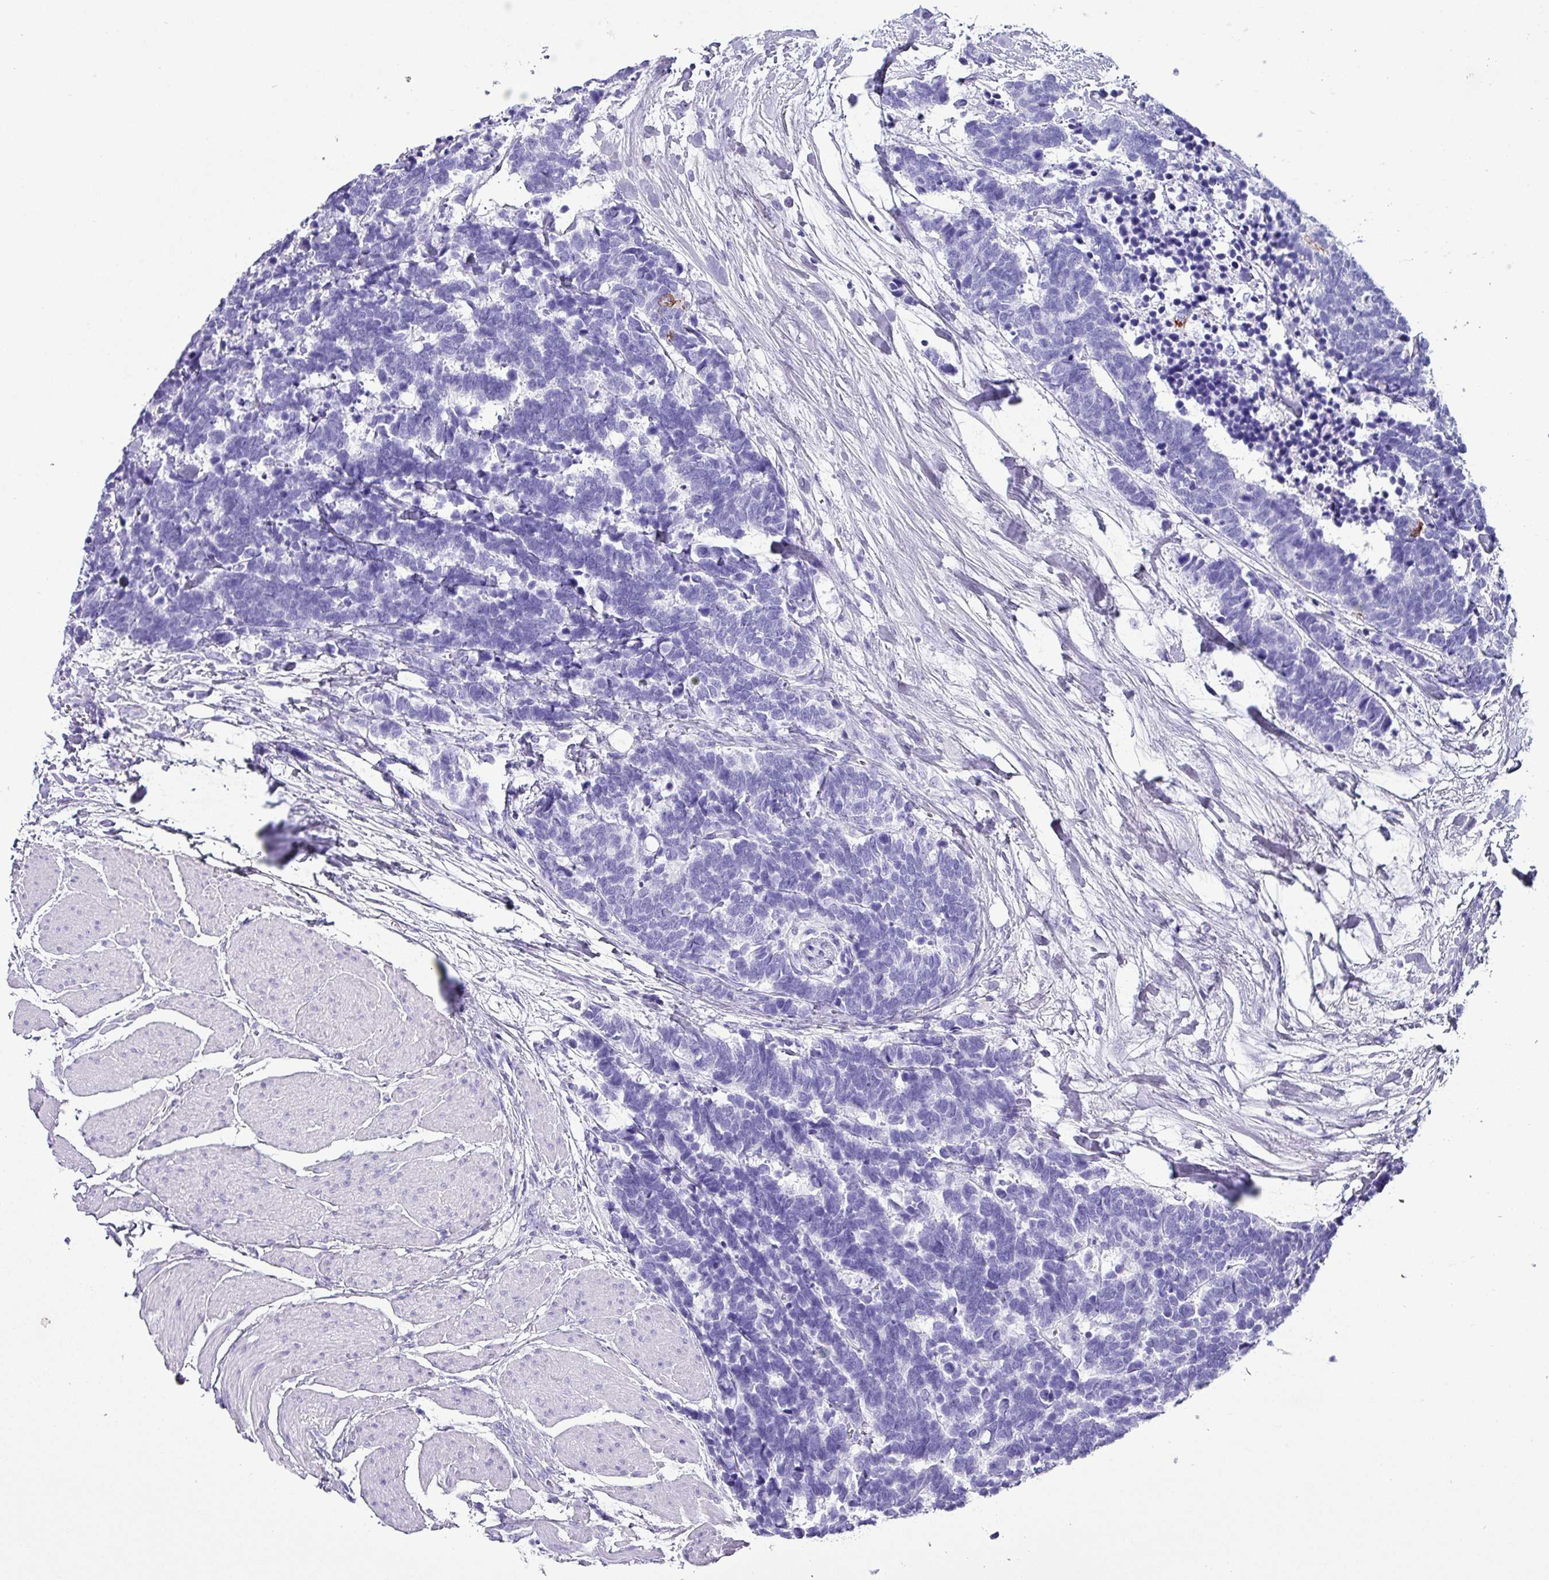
{"staining": {"intensity": "negative", "quantity": "none", "location": "none"}, "tissue": "carcinoid", "cell_type": "Tumor cells", "image_type": "cancer", "snomed": [{"axis": "morphology", "description": "Carcinoma, NOS"}, {"axis": "morphology", "description": "Carcinoid, malignant, NOS"}, {"axis": "topography", "description": "Urinary bladder"}], "caption": "This is an IHC micrograph of carcinoid. There is no staining in tumor cells.", "gene": "KRT6C", "patient": {"sex": "male", "age": 57}}